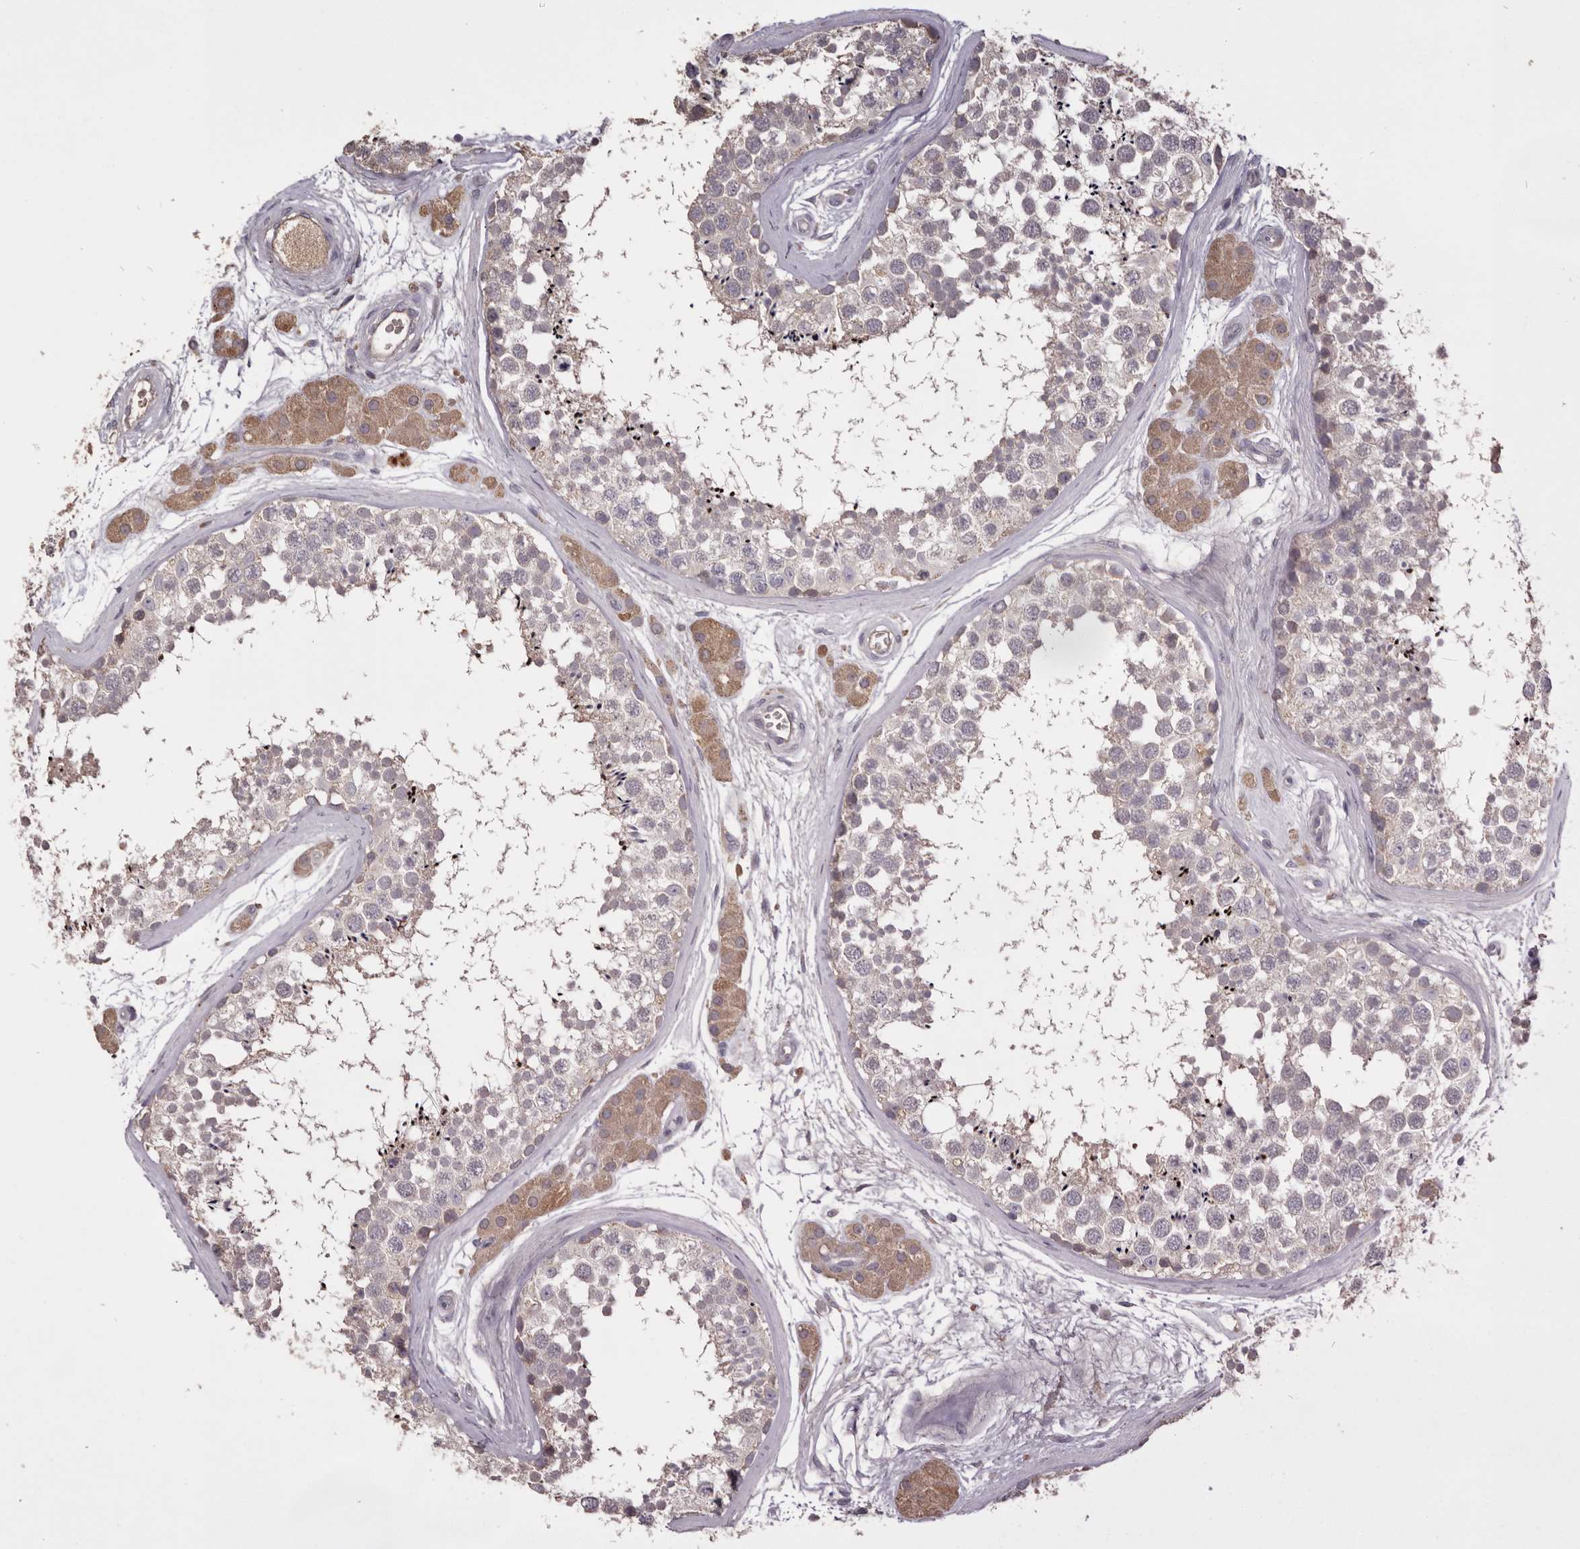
{"staining": {"intensity": "negative", "quantity": "none", "location": "none"}, "tissue": "testis", "cell_type": "Cells in seminiferous ducts", "image_type": "normal", "snomed": [{"axis": "morphology", "description": "Normal tissue, NOS"}, {"axis": "topography", "description": "Testis"}], "caption": "IHC photomicrograph of benign testis: testis stained with DAB reveals no significant protein positivity in cells in seminiferous ducts.", "gene": "HCAR2", "patient": {"sex": "male", "age": 56}}